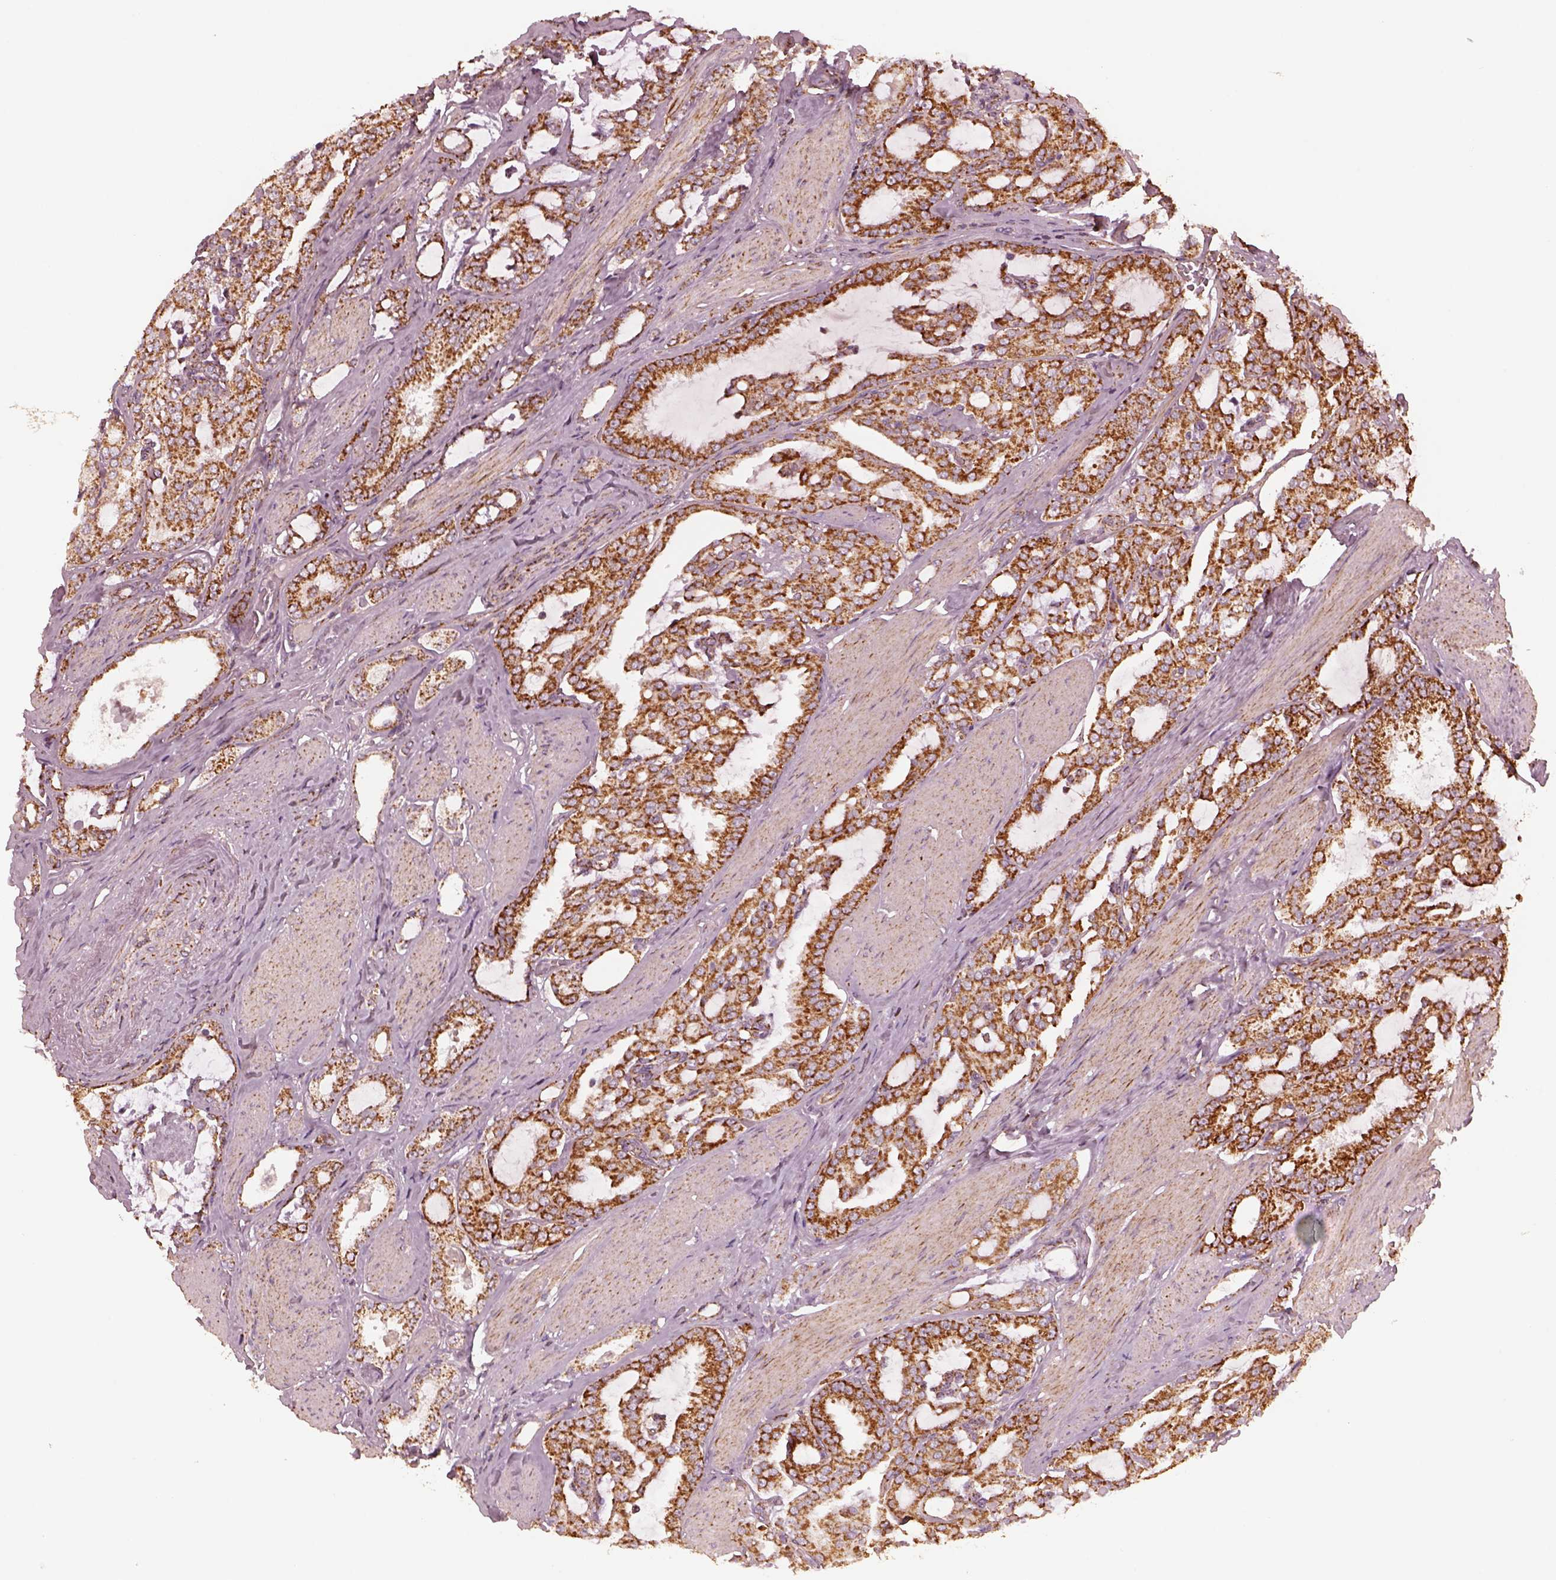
{"staining": {"intensity": "strong", "quantity": ">75%", "location": "cytoplasmic/membranous"}, "tissue": "prostate cancer", "cell_type": "Tumor cells", "image_type": "cancer", "snomed": [{"axis": "morphology", "description": "Adenocarcinoma, High grade"}, {"axis": "topography", "description": "Prostate"}], "caption": "Protein analysis of prostate cancer tissue exhibits strong cytoplasmic/membranous positivity in about >75% of tumor cells.", "gene": "NDUFB10", "patient": {"sex": "male", "age": 63}}